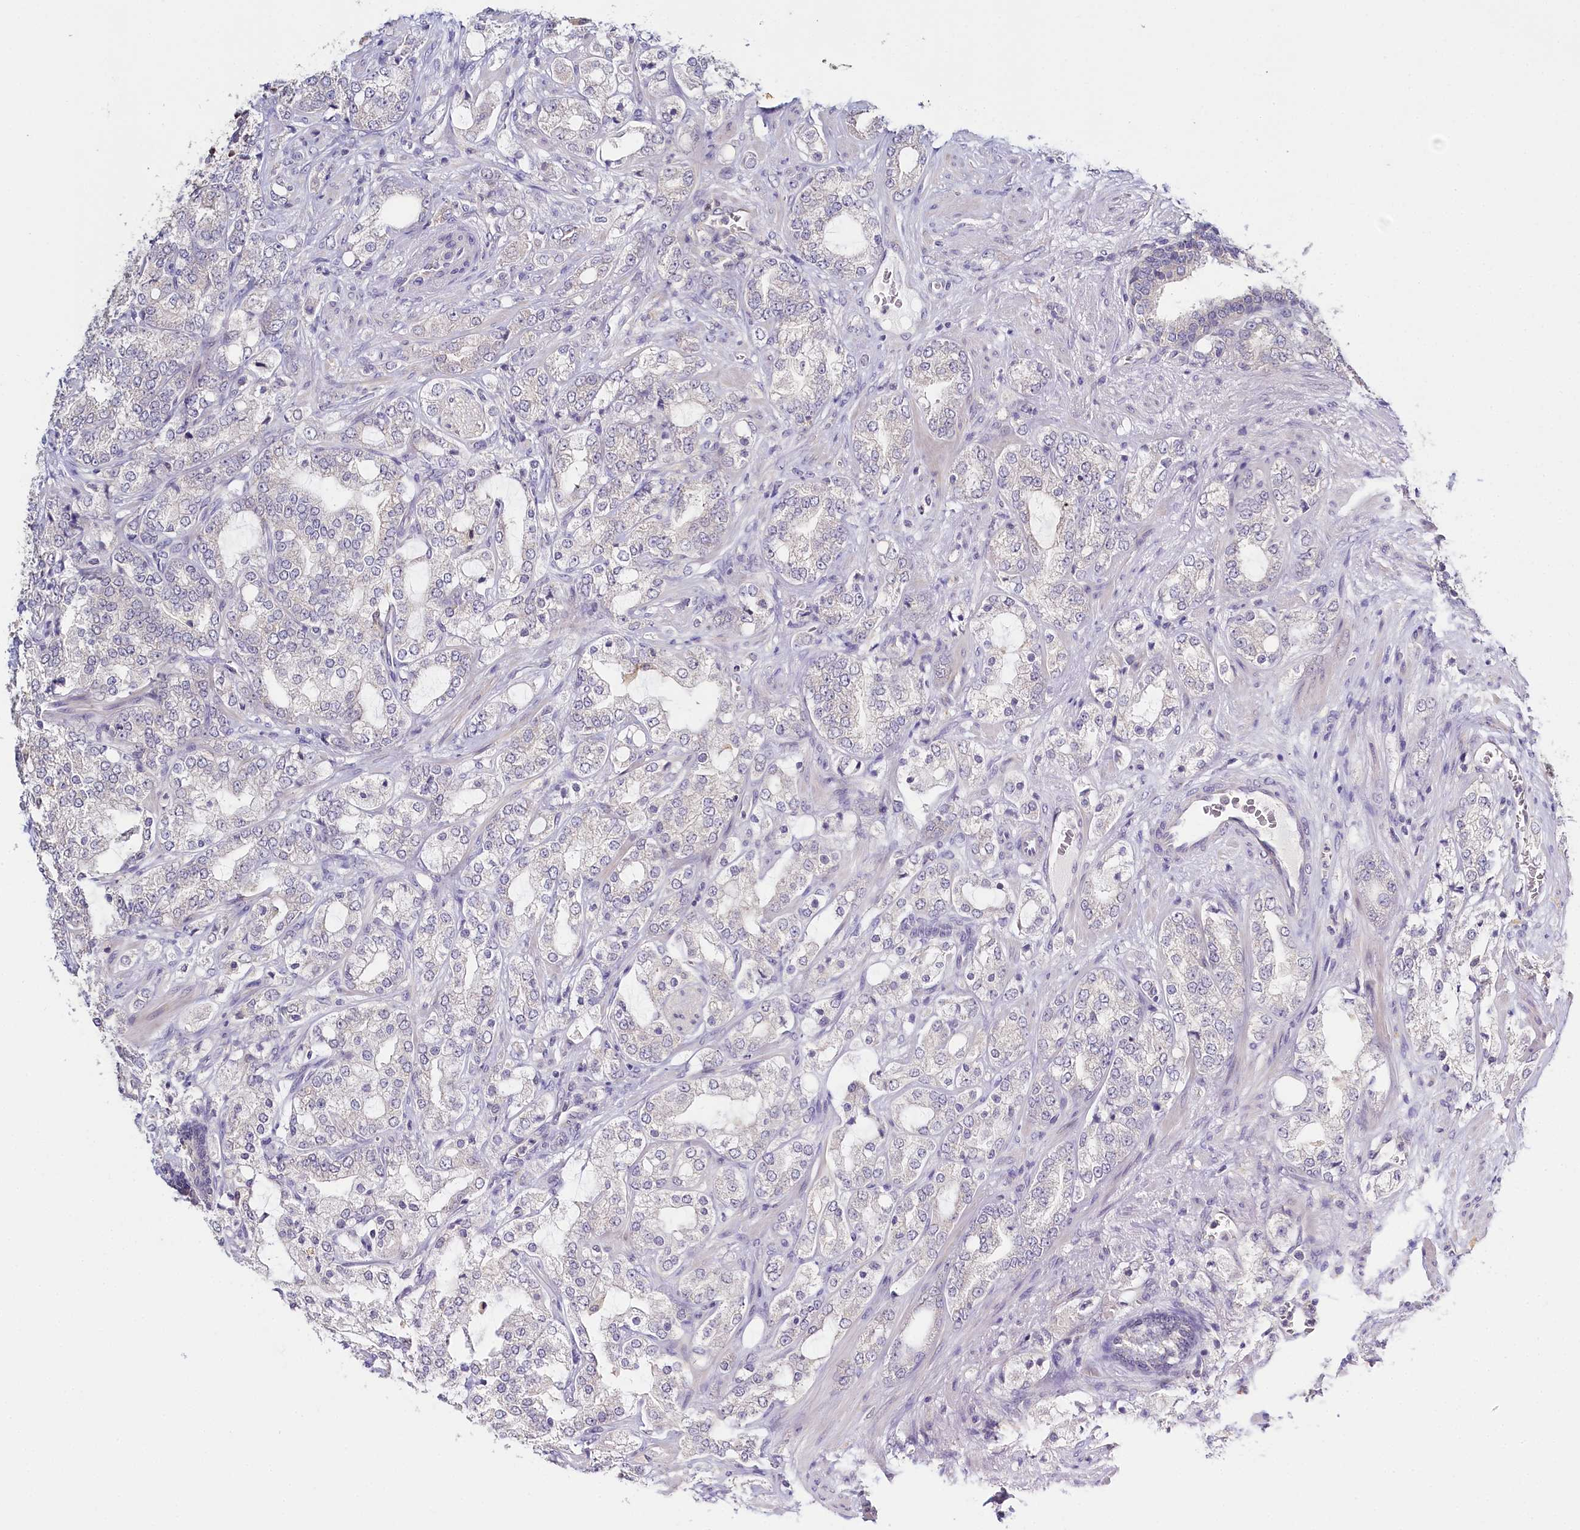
{"staining": {"intensity": "negative", "quantity": "none", "location": "none"}, "tissue": "prostate cancer", "cell_type": "Tumor cells", "image_type": "cancer", "snomed": [{"axis": "morphology", "description": "Adenocarcinoma, High grade"}, {"axis": "topography", "description": "Prostate"}], "caption": "This is a histopathology image of immunohistochemistry (IHC) staining of prostate cancer (high-grade adenocarcinoma), which shows no positivity in tumor cells.", "gene": "DAPK1", "patient": {"sex": "male", "age": 64}}